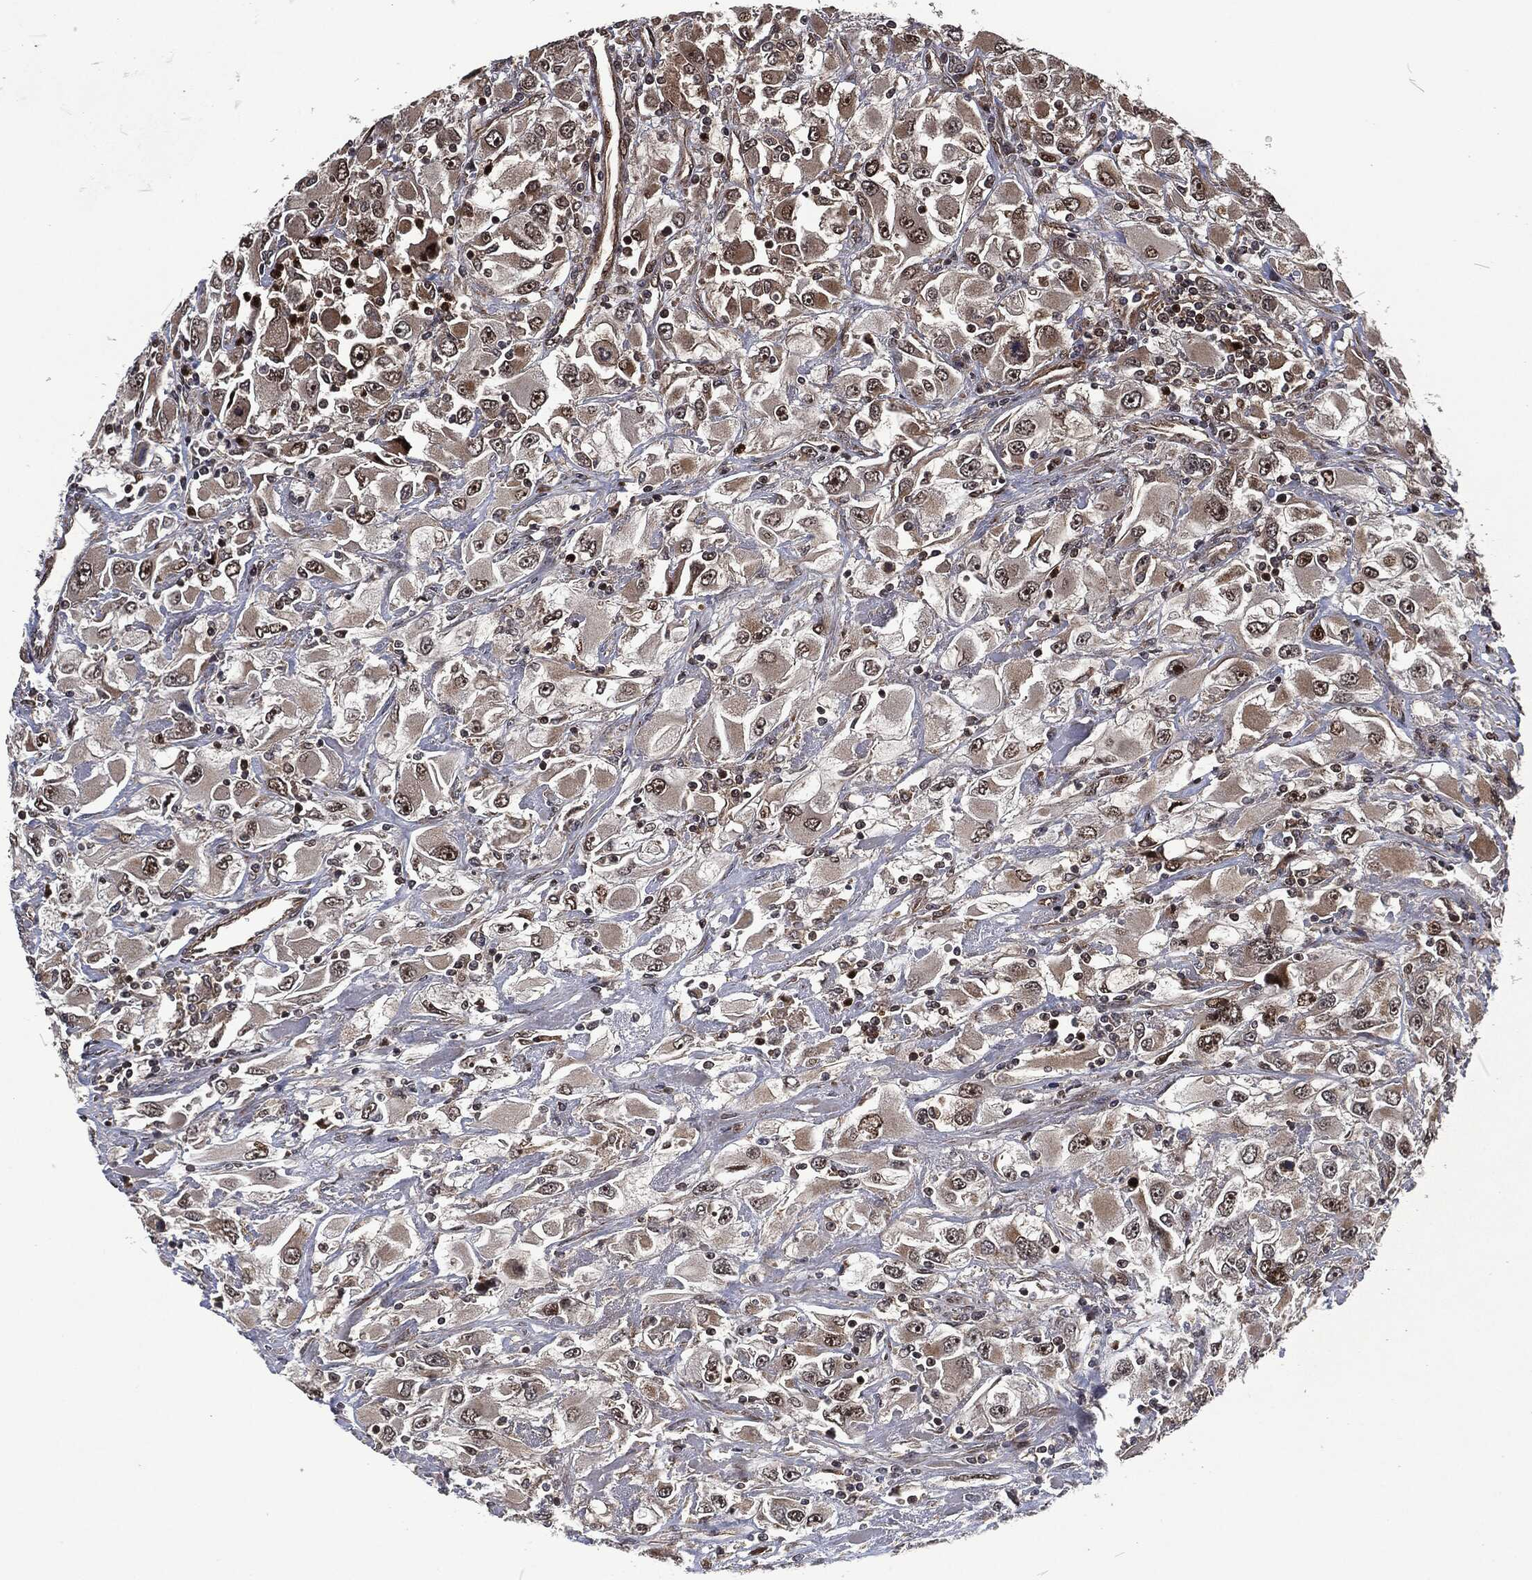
{"staining": {"intensity": "weak", "quantity": "25%-75%", "location": "cytoplasmic/membranous"}, "tissue": "renal cancer", "cell_type": "Tumor cells", "image_type": "cancer", "snomed": [{"axis": "morphology", "description": "Adenocarcinoma, NOS"}, {"axis": "topography", "description": "Kidney"}], "caption": "Immunohistochemistry (IHC) image of renal cancer (adenocarcinoma) stained for a protein (brown), which exhibits low levels of weak cytoplasmic/membranous expression in approximately 25%-75% of tumor cells.", "gene": "CMPK2", "patient": {"sex": "female", "age": 52}}